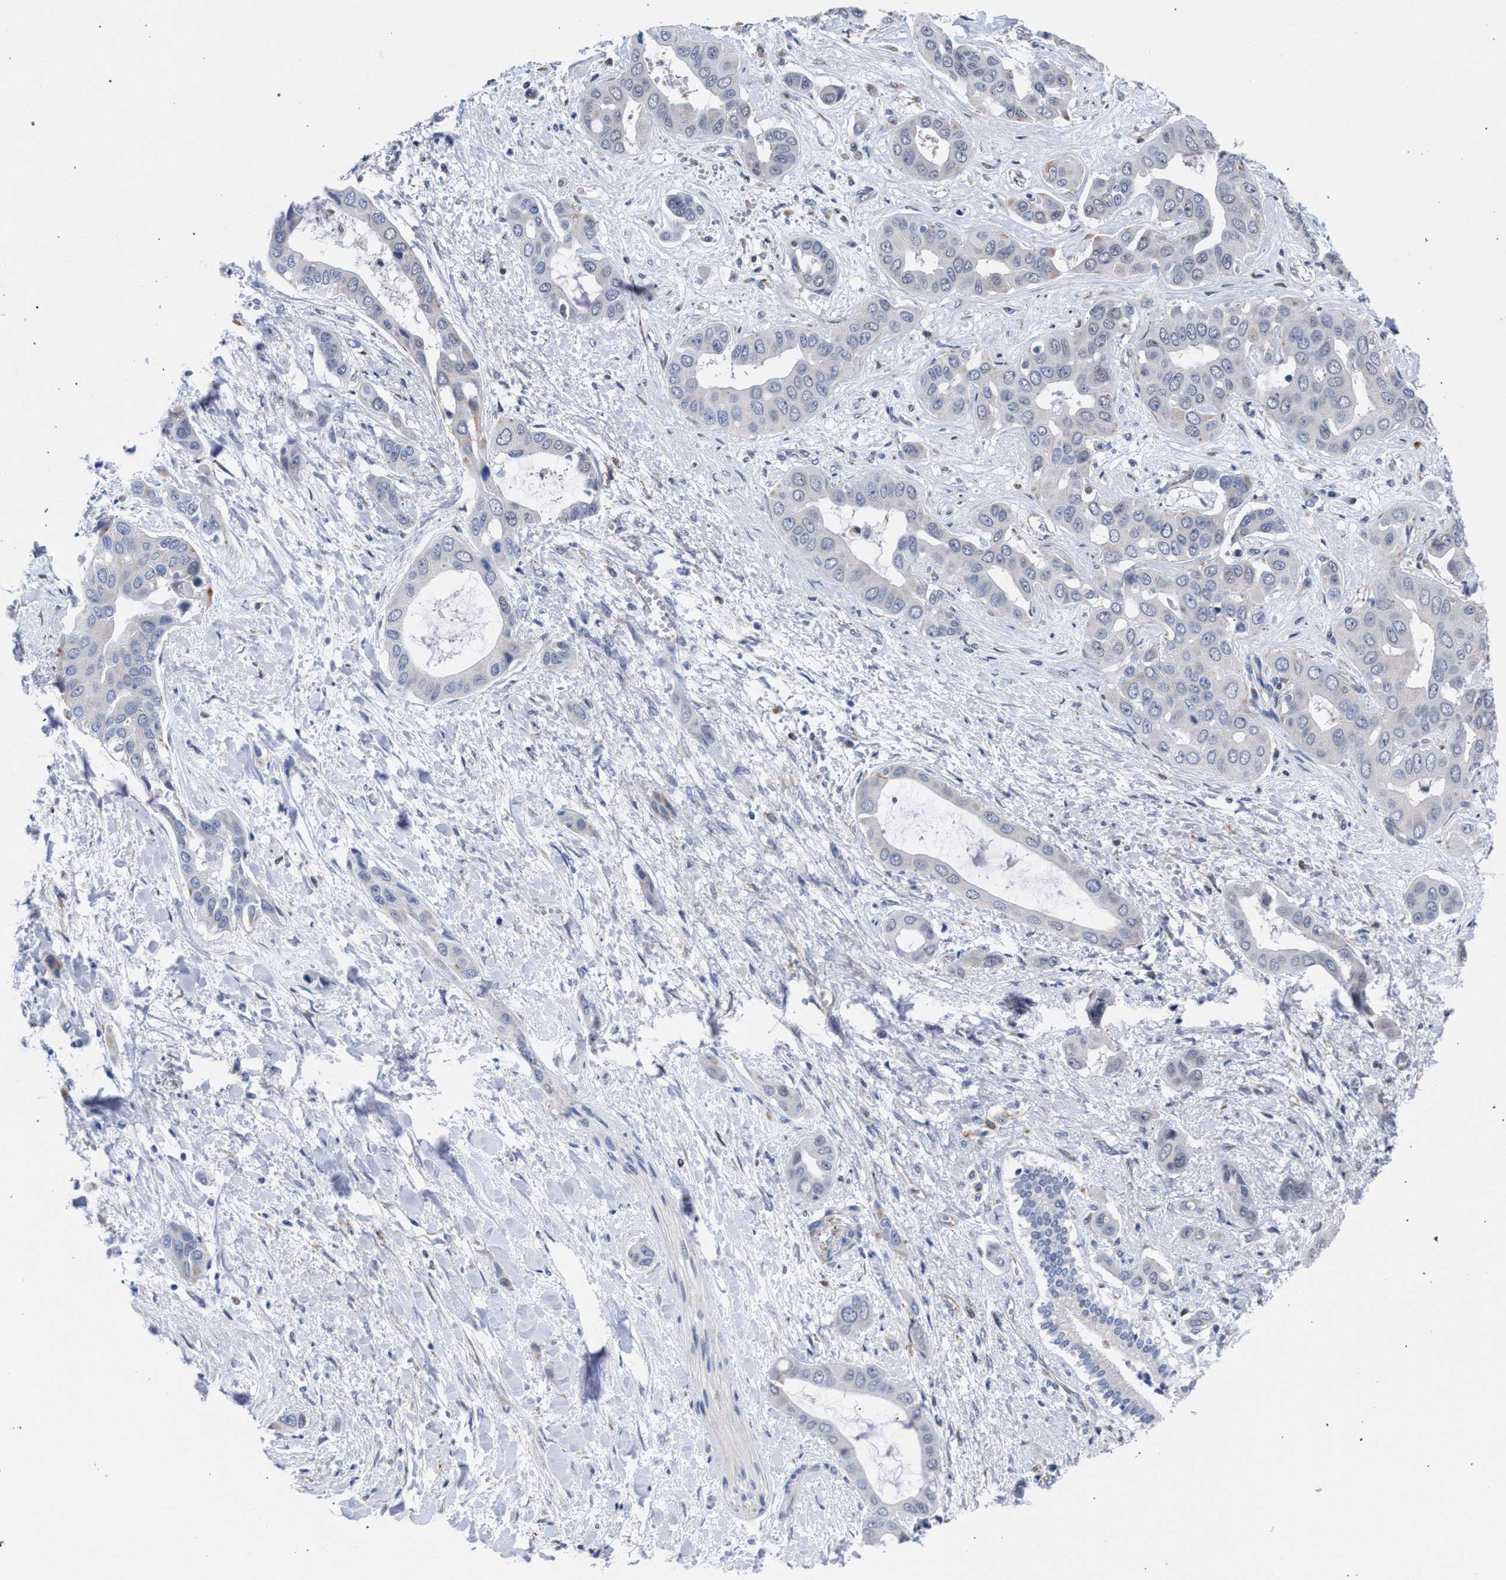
{"staining": {"intensity": "negative", "quantity": "none", "location": "none"}, "tissue": "liver cancer", "cell_type": "Tumor cells", "image_type": "cancer", "snomed": [{"axis": "morphology", "description": "Cholangiocarcinoma"}, {"axis": "topography", "description": "Liver"}], "caption": "An image of human liver cholangiocarcinoma is negative for staining in tumor cells.", "gene": "GOLGA2", "patient": {"sex": "female", "age": 52}}